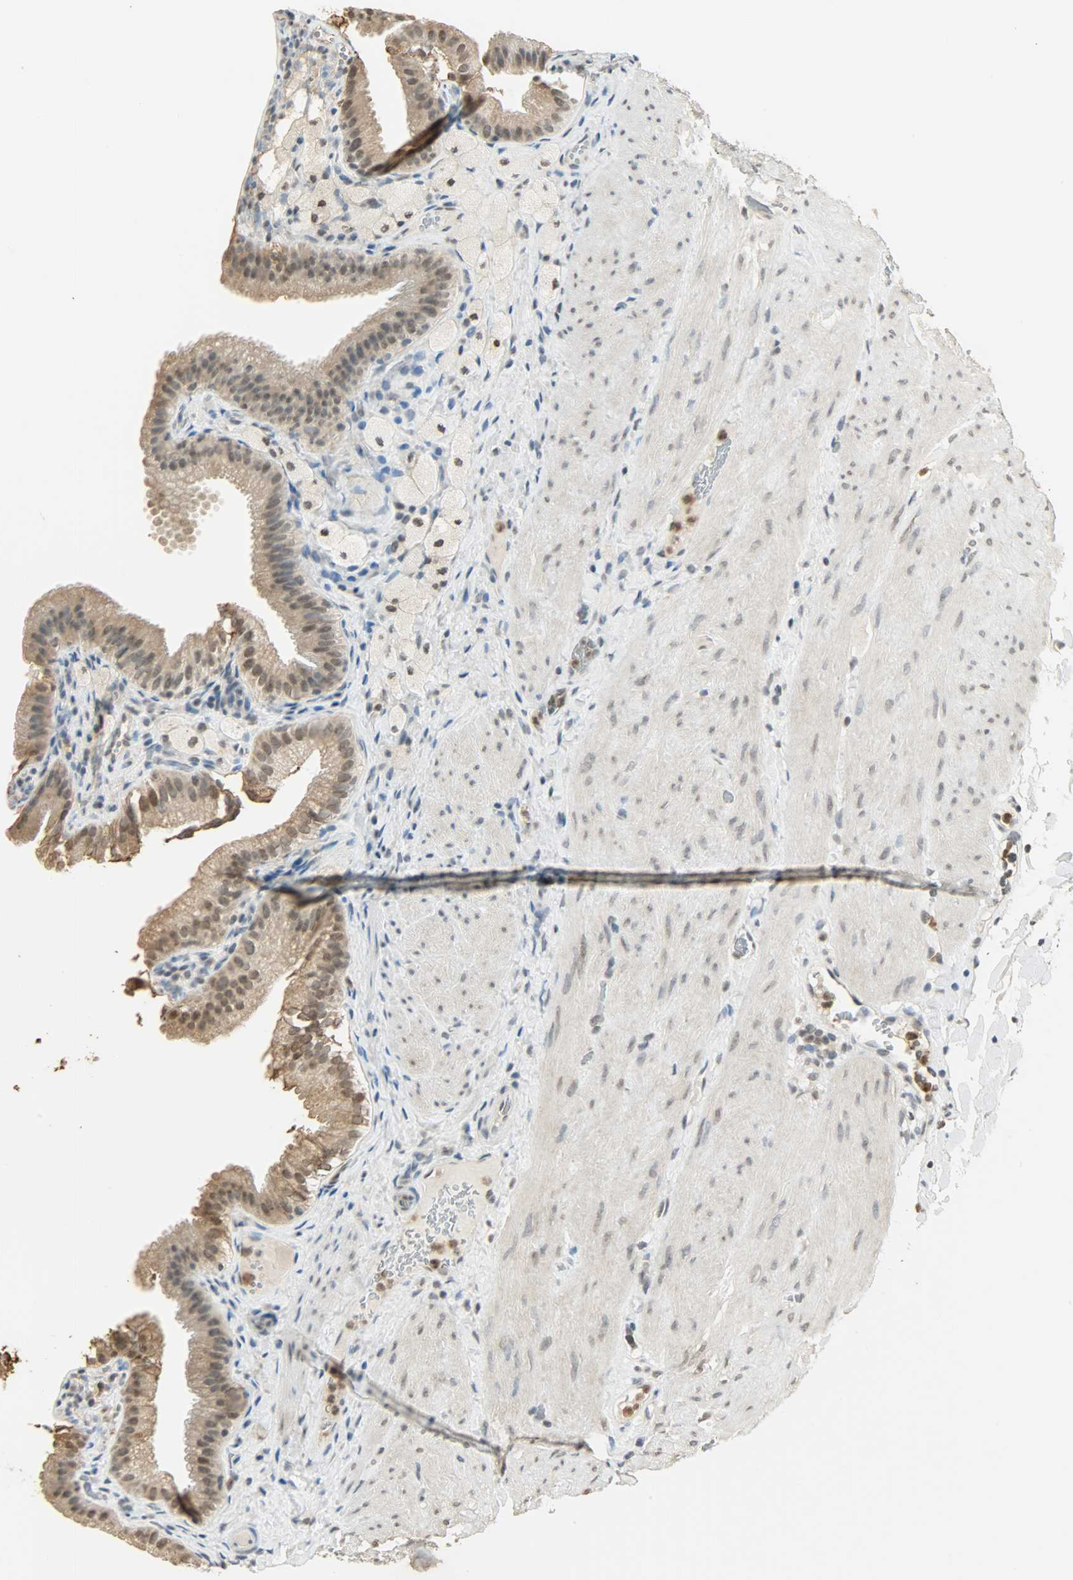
{"staining": {"intensity": "weak", "quantity": ">75%", "location": "cytoplasmic/membranous,nuclear"}, "tissue": "gallbladder", "cell_type": "Glandular cells", "image_type": "normal", "snomed": [{"axis": "morphology", "description": "Normal tissue, NOS"}, {"axis": "topography", "description": "Gallbladder"}], "caption": "Brown immunohistochemical staining in normal human gallbladder shows weak cytoplasmic/membranous,nuclear positivity in approximately >75% of glandular cells.", "gene": "SMARCA5", "patient": {"sex": "female", "age": 24}}